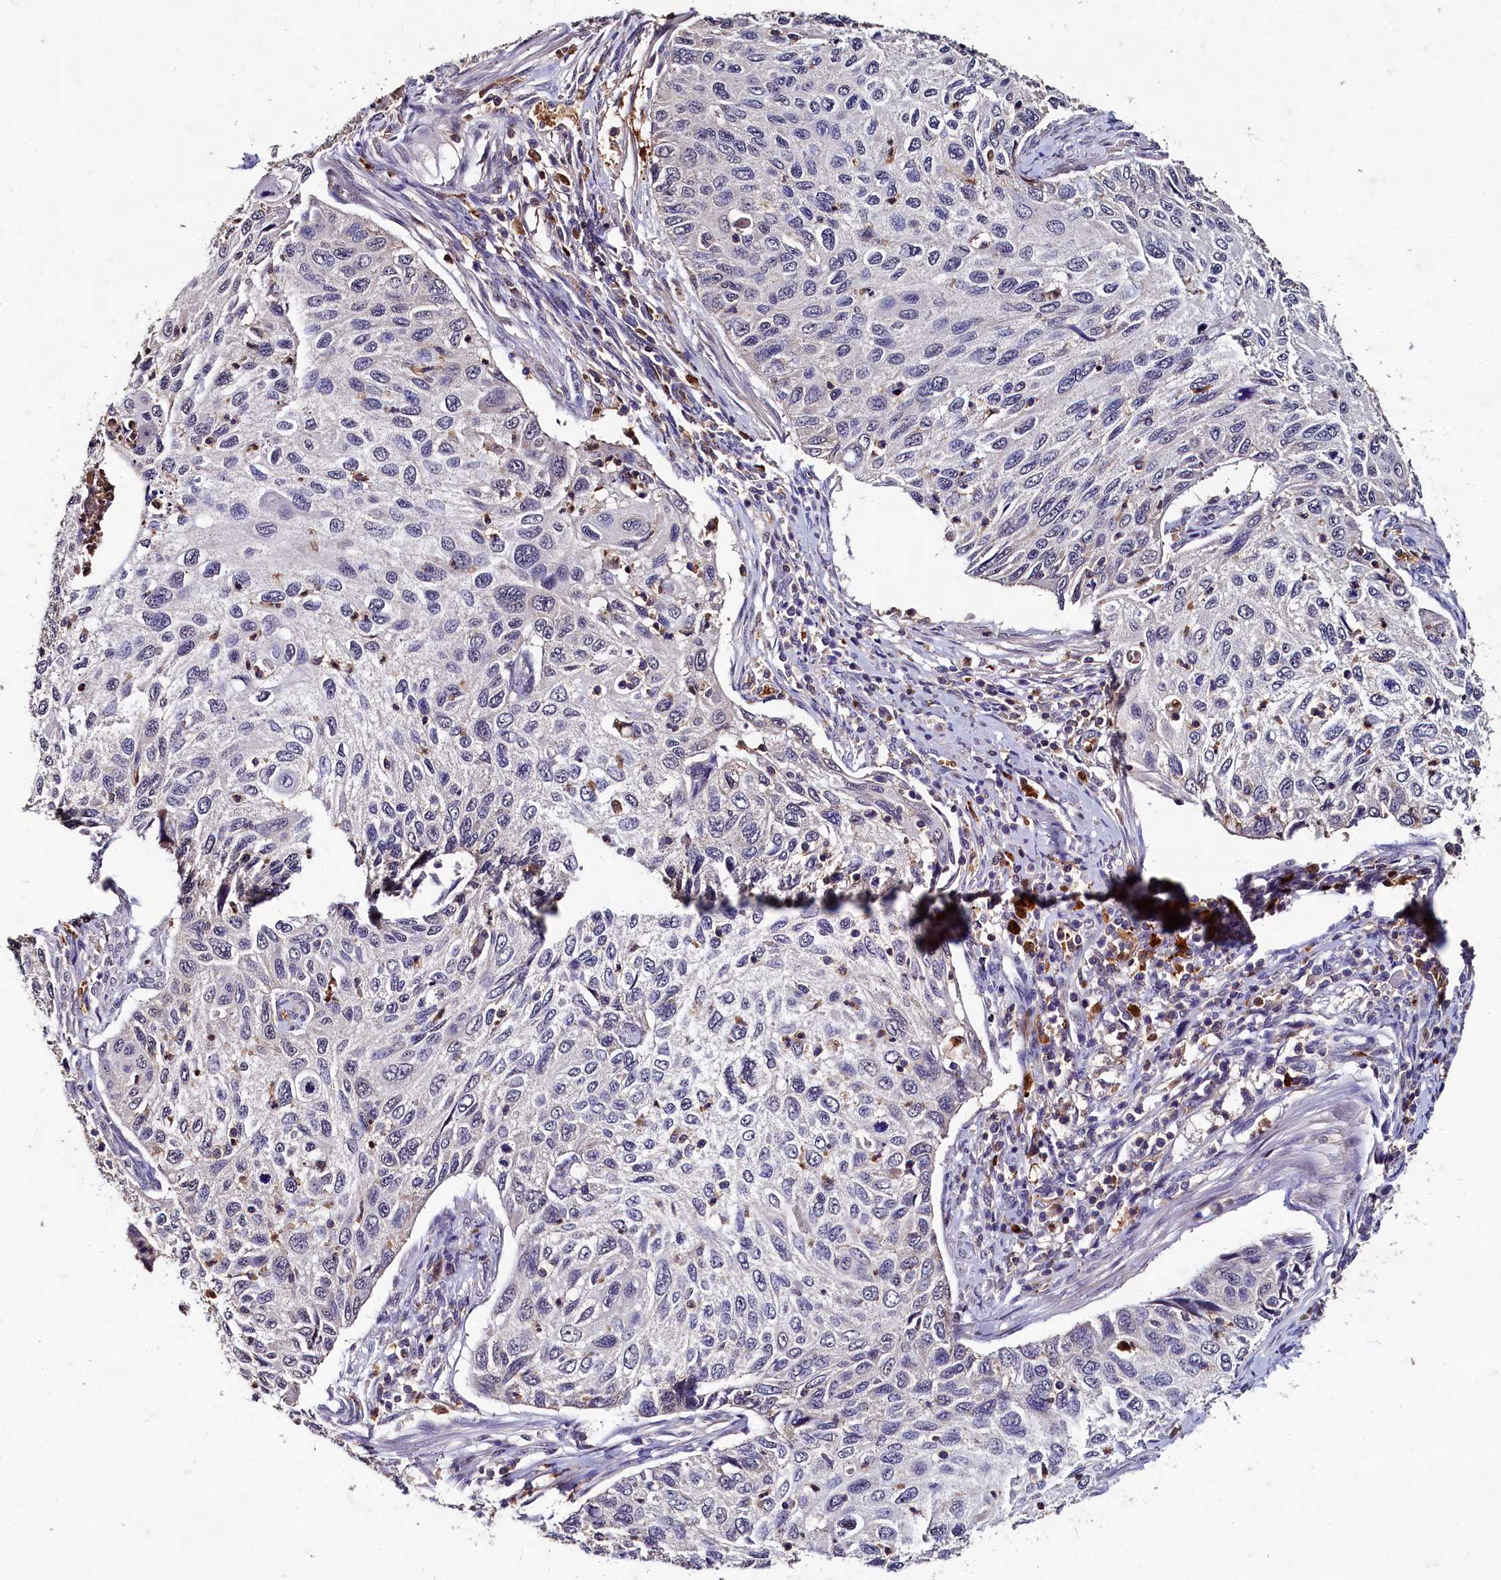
{"staining": {"intensity": "negative", "quantity": "none", "location": "none"}, "tissue": "cervical cancer", "cell_type": "Tumor cells", "image_type": "cancer", "snomed": [{"axis": "morphology", "description": "Squamous cell carcinoma, NOS"}, {"axis": "topography", "description": "Cervix"}], "caption": "Immunohistochemistry (IHC) of human squamous cell carcinoma (cervical) demonstrates no staining in tumor cells.", "gene": "CSTPP1", "patient": {"sex": "female", "age": 70}}